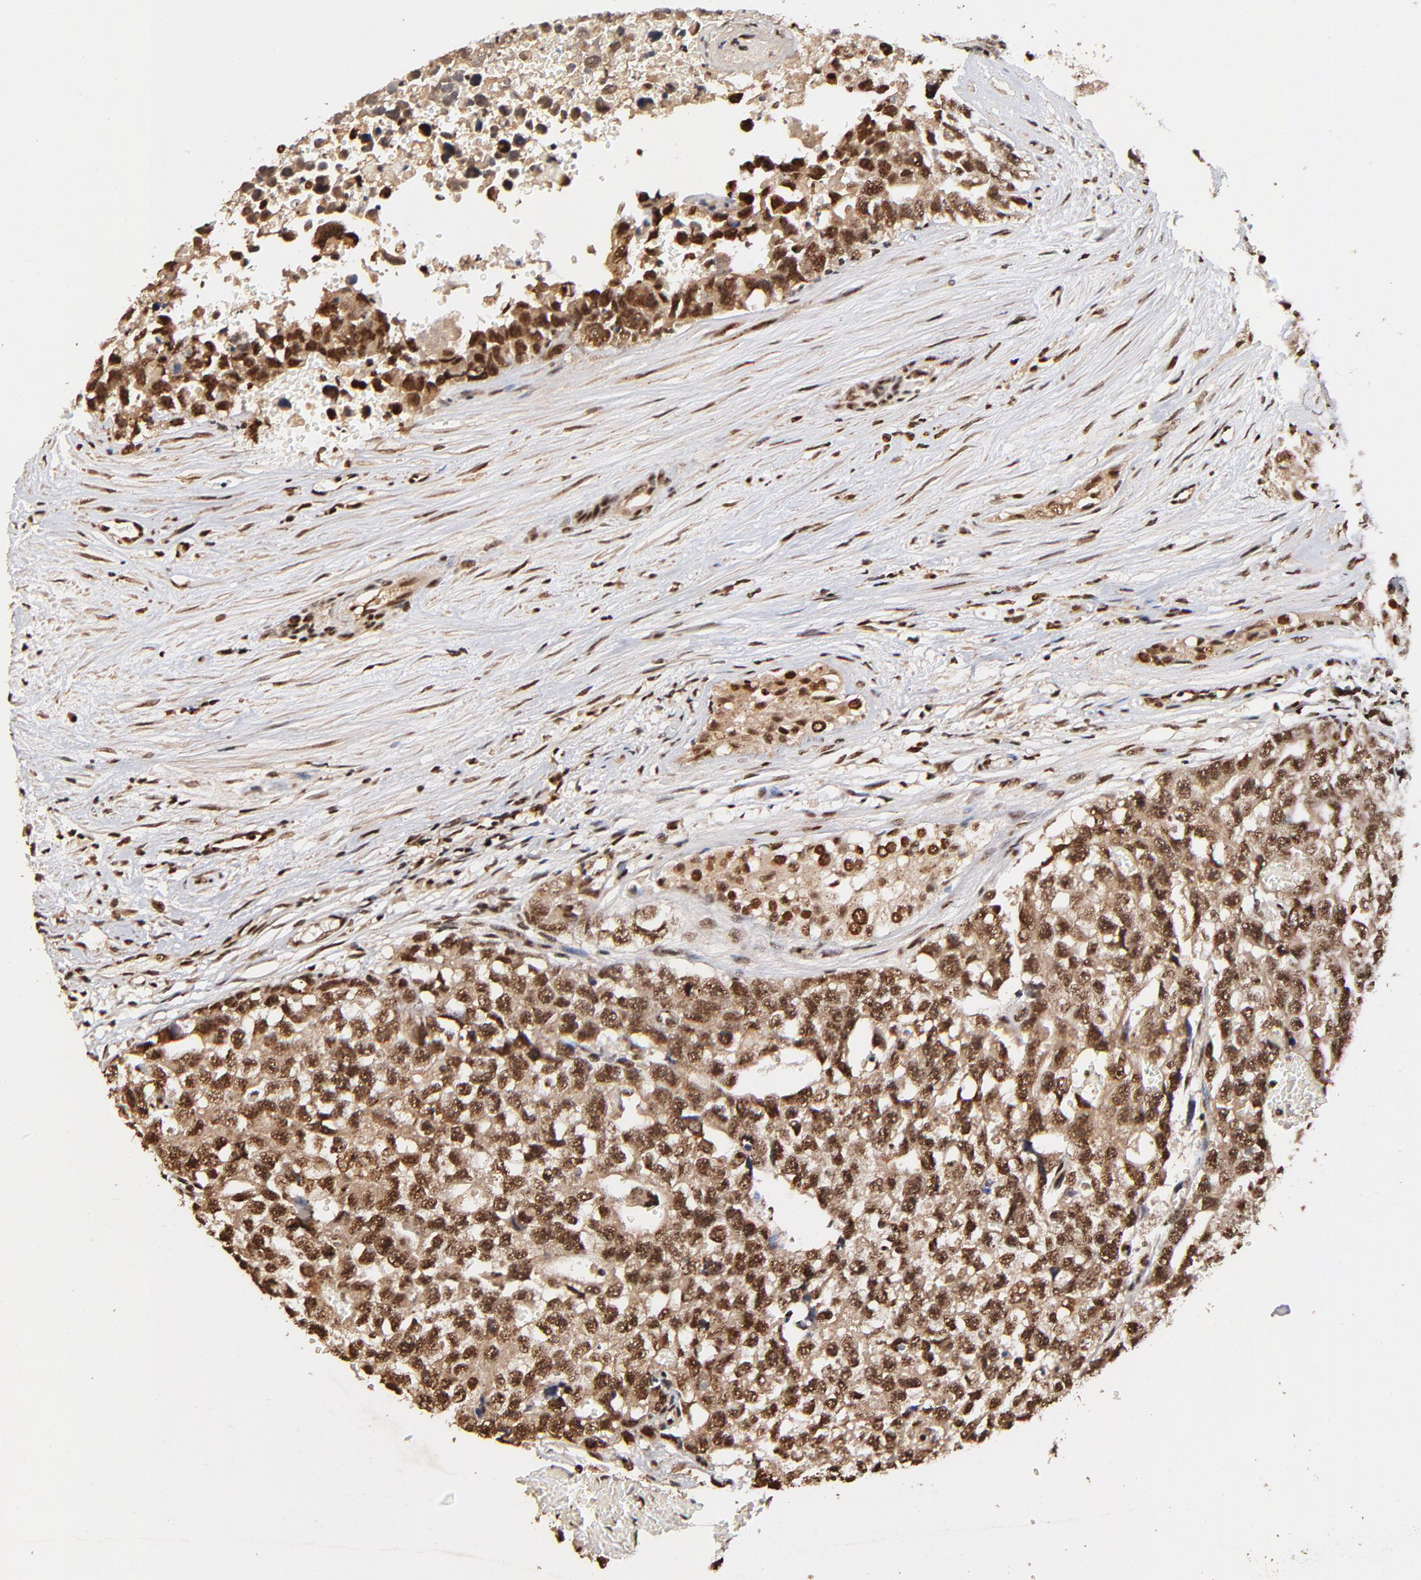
{"staining": {"intensity": "strong", "quantity": ">75%", "location": "cytoplasmic/membranous,nuclear"}, "tissue": "testis cancer", "cell_type": "Tumor cells", "image_type": "cancer", "snomed": [{"axis": "morphology", "description": "Carcinoma, Embryonal, NOS"}, {"axis": "topography", "description": "Testis"}], "caption": "About >75% of tumor cells in embryonal carcinoma (testis) demonstrate strong cytoplasmic/membranous and nuclear protein expression as visualized by brown immunohistochemical staining.", "gene": "MED12", "patient": {"sex": "male", "age": 31}}